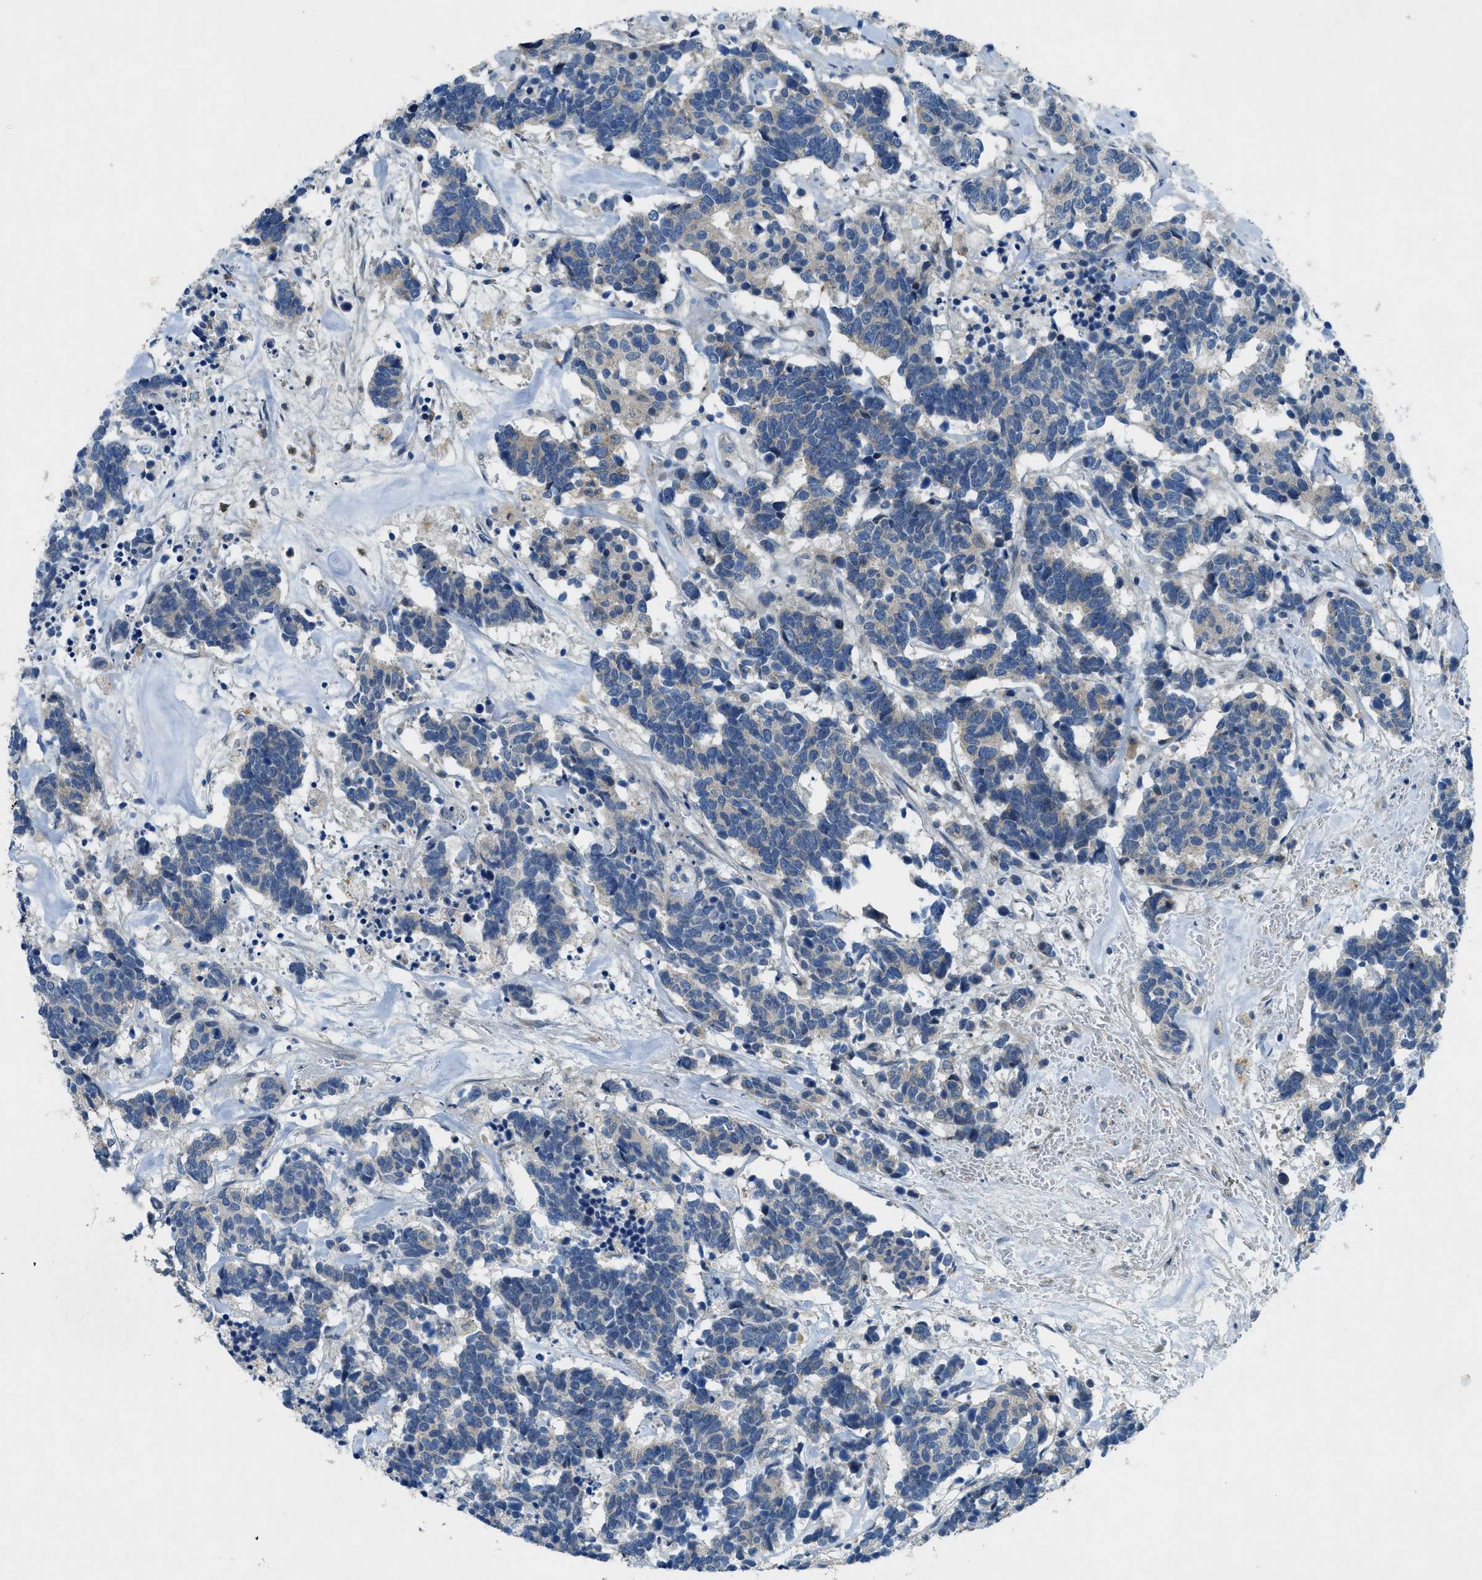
{"staining": {"intensity": "negative", "quantity": "none", "location": "none"}, "tissue": "carcinoid", "cell_type": "Tumor cells", "image_type": "cancer", "snomed": [{"axis": "morphology", "description": "Carcinoma, NOS"}, {"axis": "morphology", "description": "Carcinoid, malignant, NOS"}, {"axis": "topography", "description": "Urinary bladder"}], "caption": "Immunohistochemical staining of carcinoma demonstrates no significant expression in tumor cells.", "gene": "SNX14", "patient": {"sex": "male", "age": 57}}